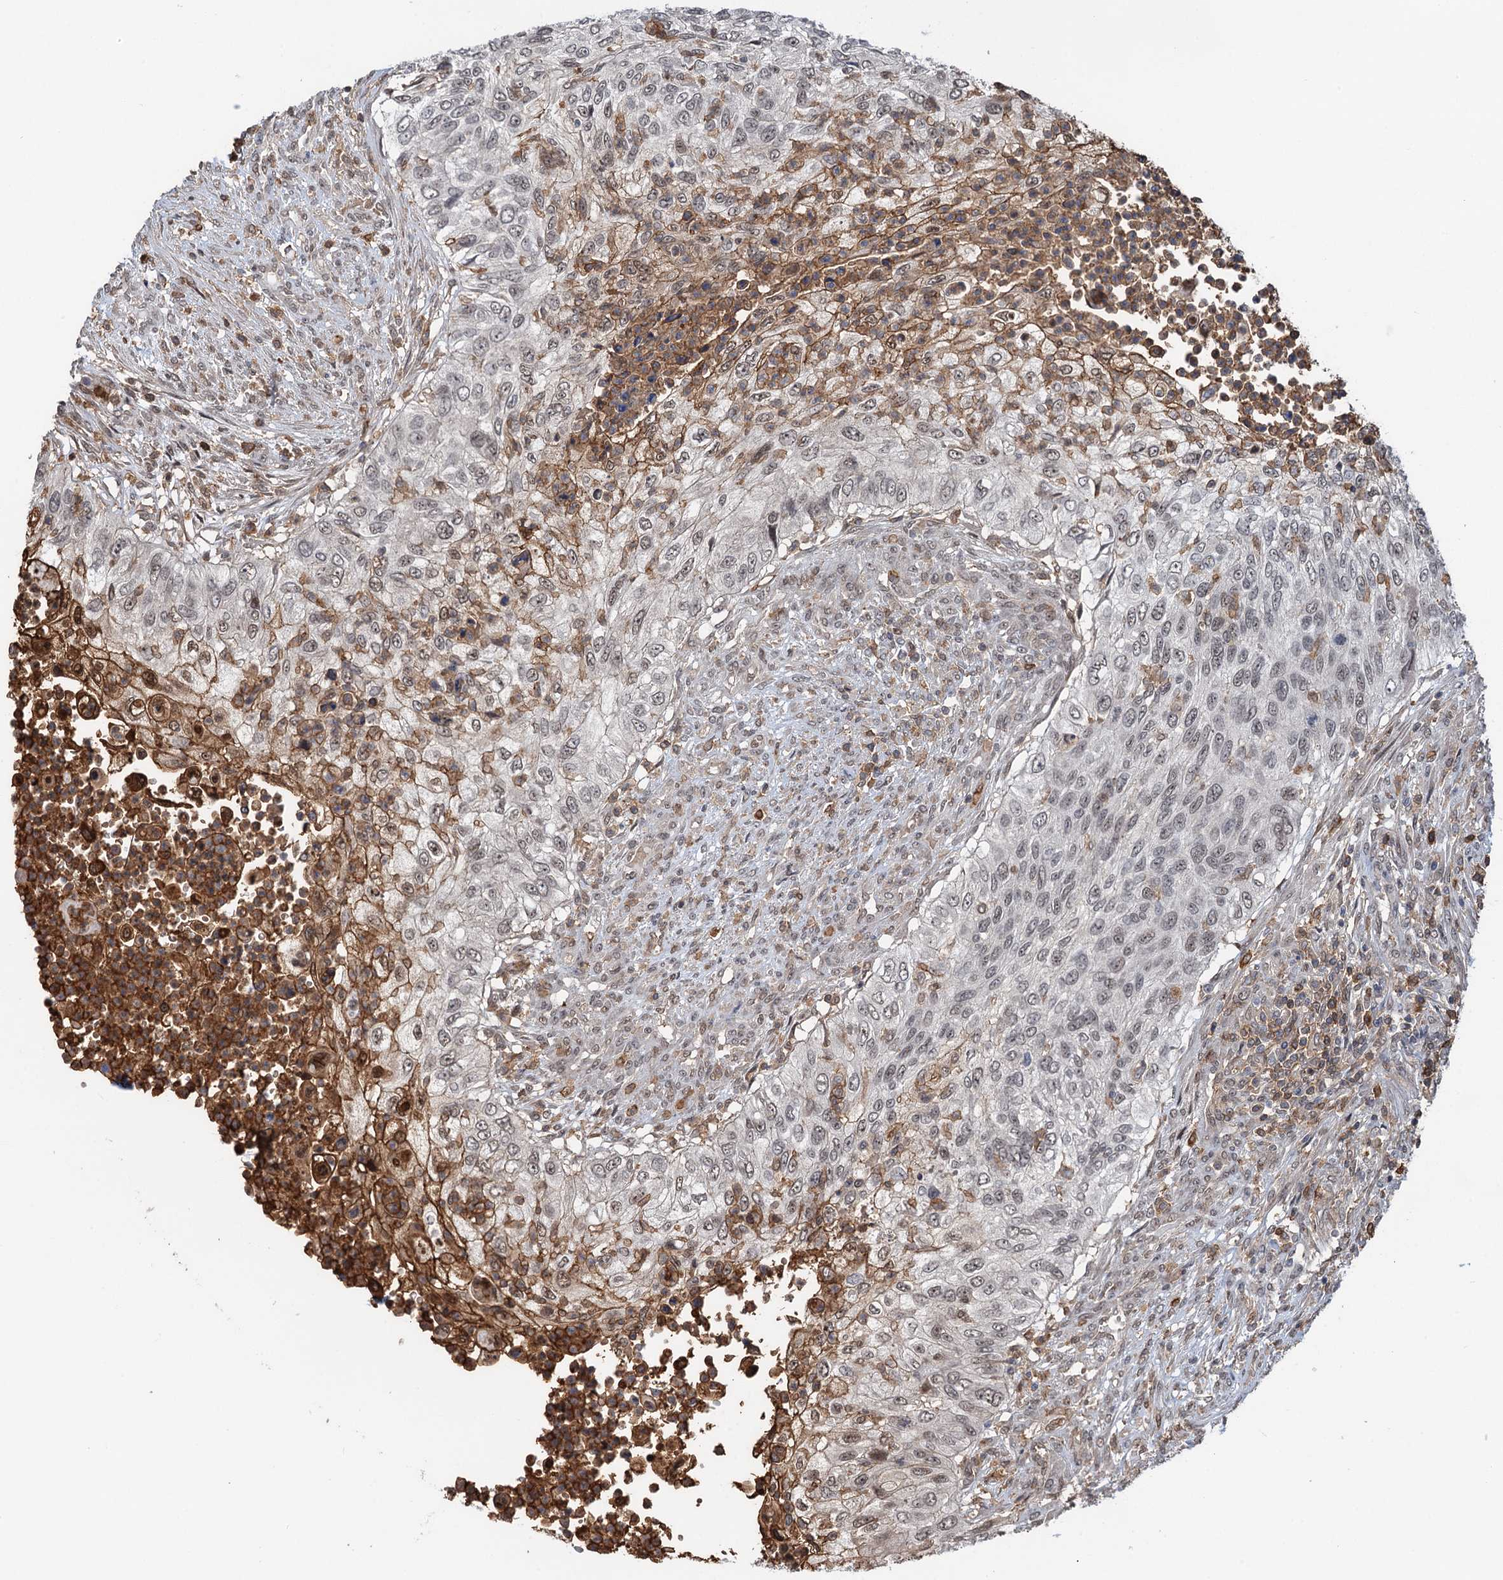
{"staining": {"intensity": "strong", "quantity": "<25%", "location": "cytoplasmic/membranous,nuclear"}, "tissue": "urothelial cancer", "cell_type": "Tumor cells", "image_type": "cancer", "snomed": [{"axis": "morphology", "description": "Urothelial carcinoma, High grade"}, {"axis": "topography", "description": "Urinary bladder"}], "caption": "This is a histology image of IHC staining of urothelial carcinoma (high-grade), which shows strong staining in the cytoplasmic/membranous and nuclear of tumor cells.", "gene": "ZNF609", "patient": {"sex": "female", "age": 60}}